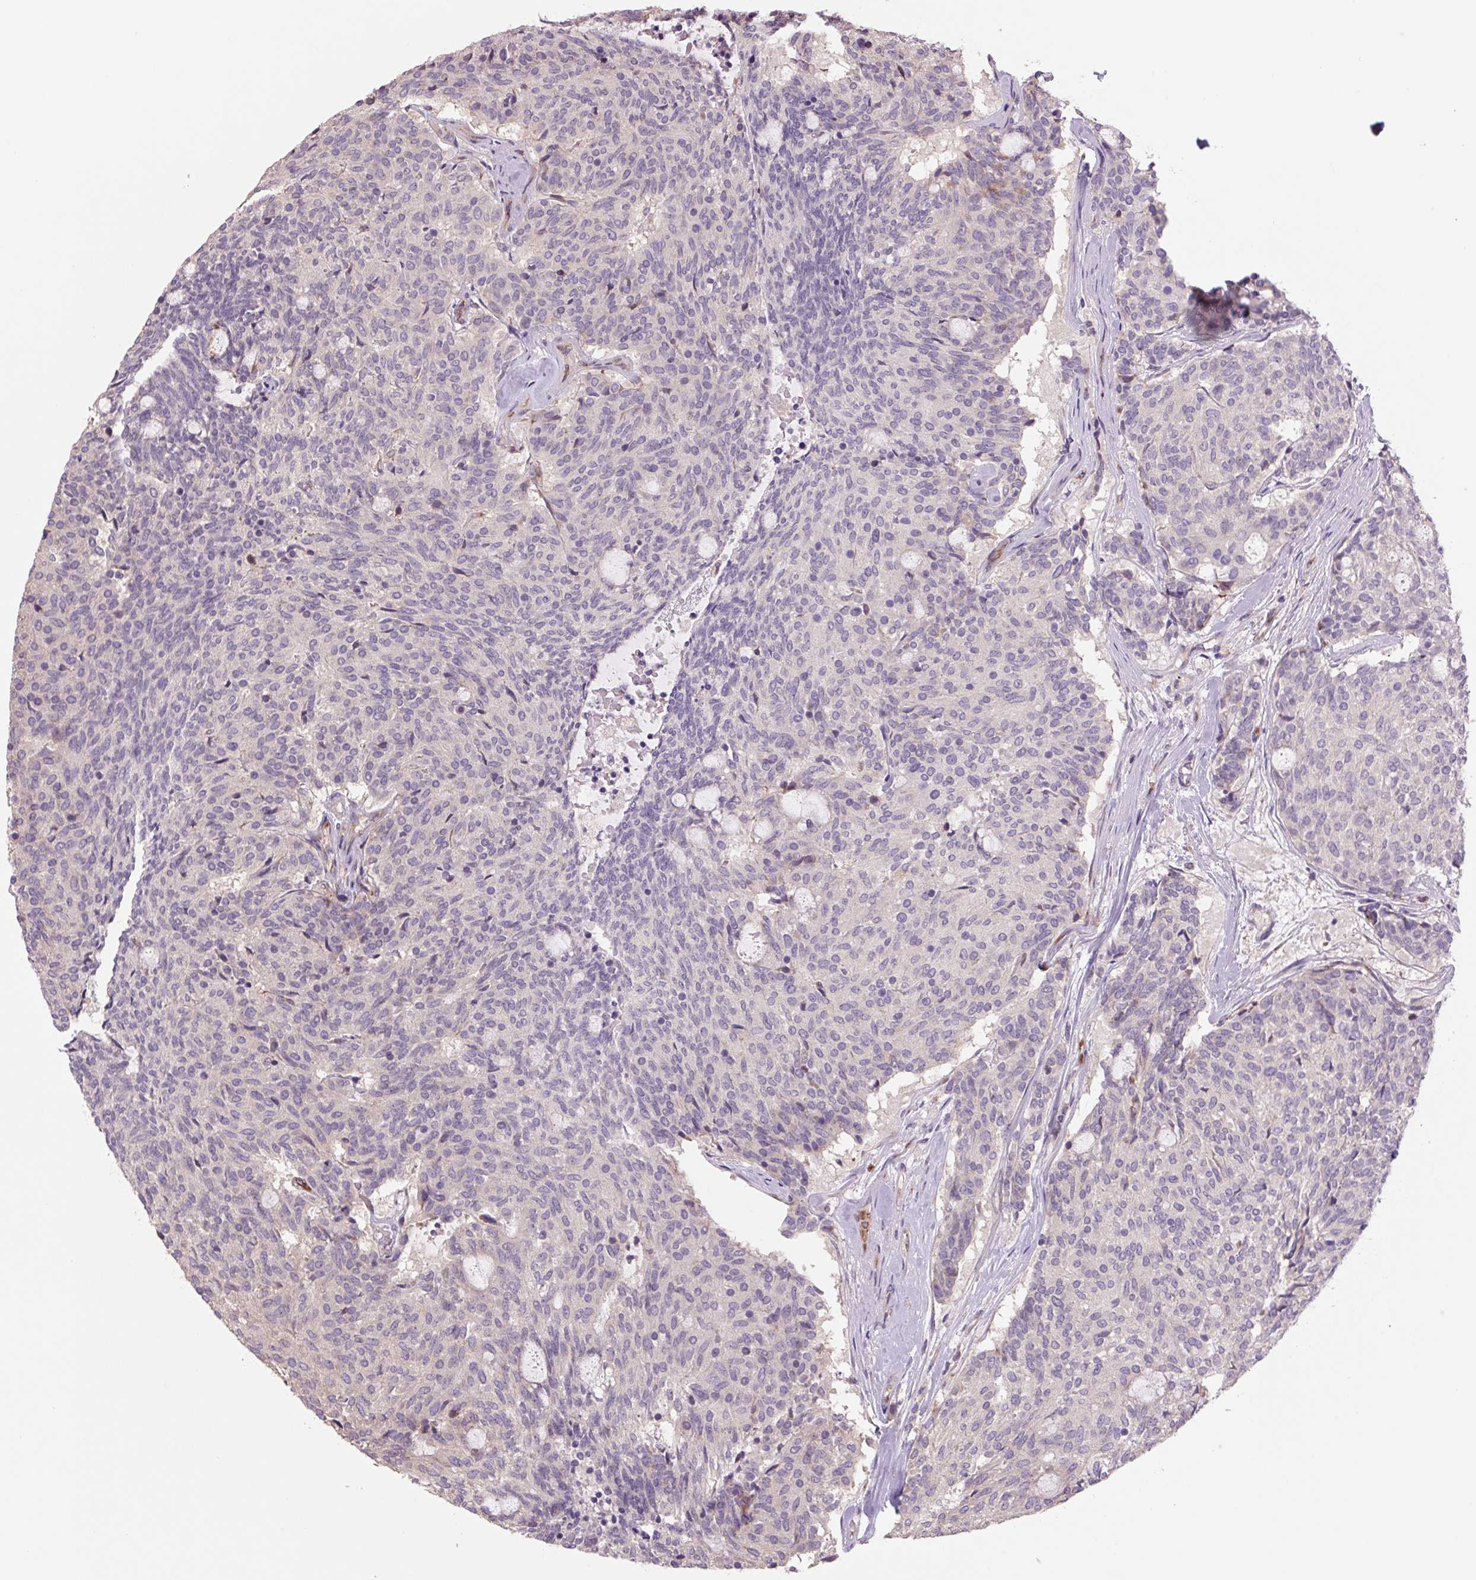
{"staining": {"intensity": "strong", "quantity": "<25%", "location": "cytoplasmic/membranous"}, "tissue": "carcinoid", "cell_type": "Tumor cells", "image_type": "cancer", "snomed": [{"axis": "morphology", "description": "Carcinoid, malignant, NOS"}, {"axis": "topography", "description": "Pancreas"}], "caption": "The photomicrograph reveals staining of malignant carcinoid, revealing strong cytoplasmic/membranous protein positivity (brown color) within tumor cells.", "gene": "PLA2G4A", "patient": {"sex": "female", "age": 54}}